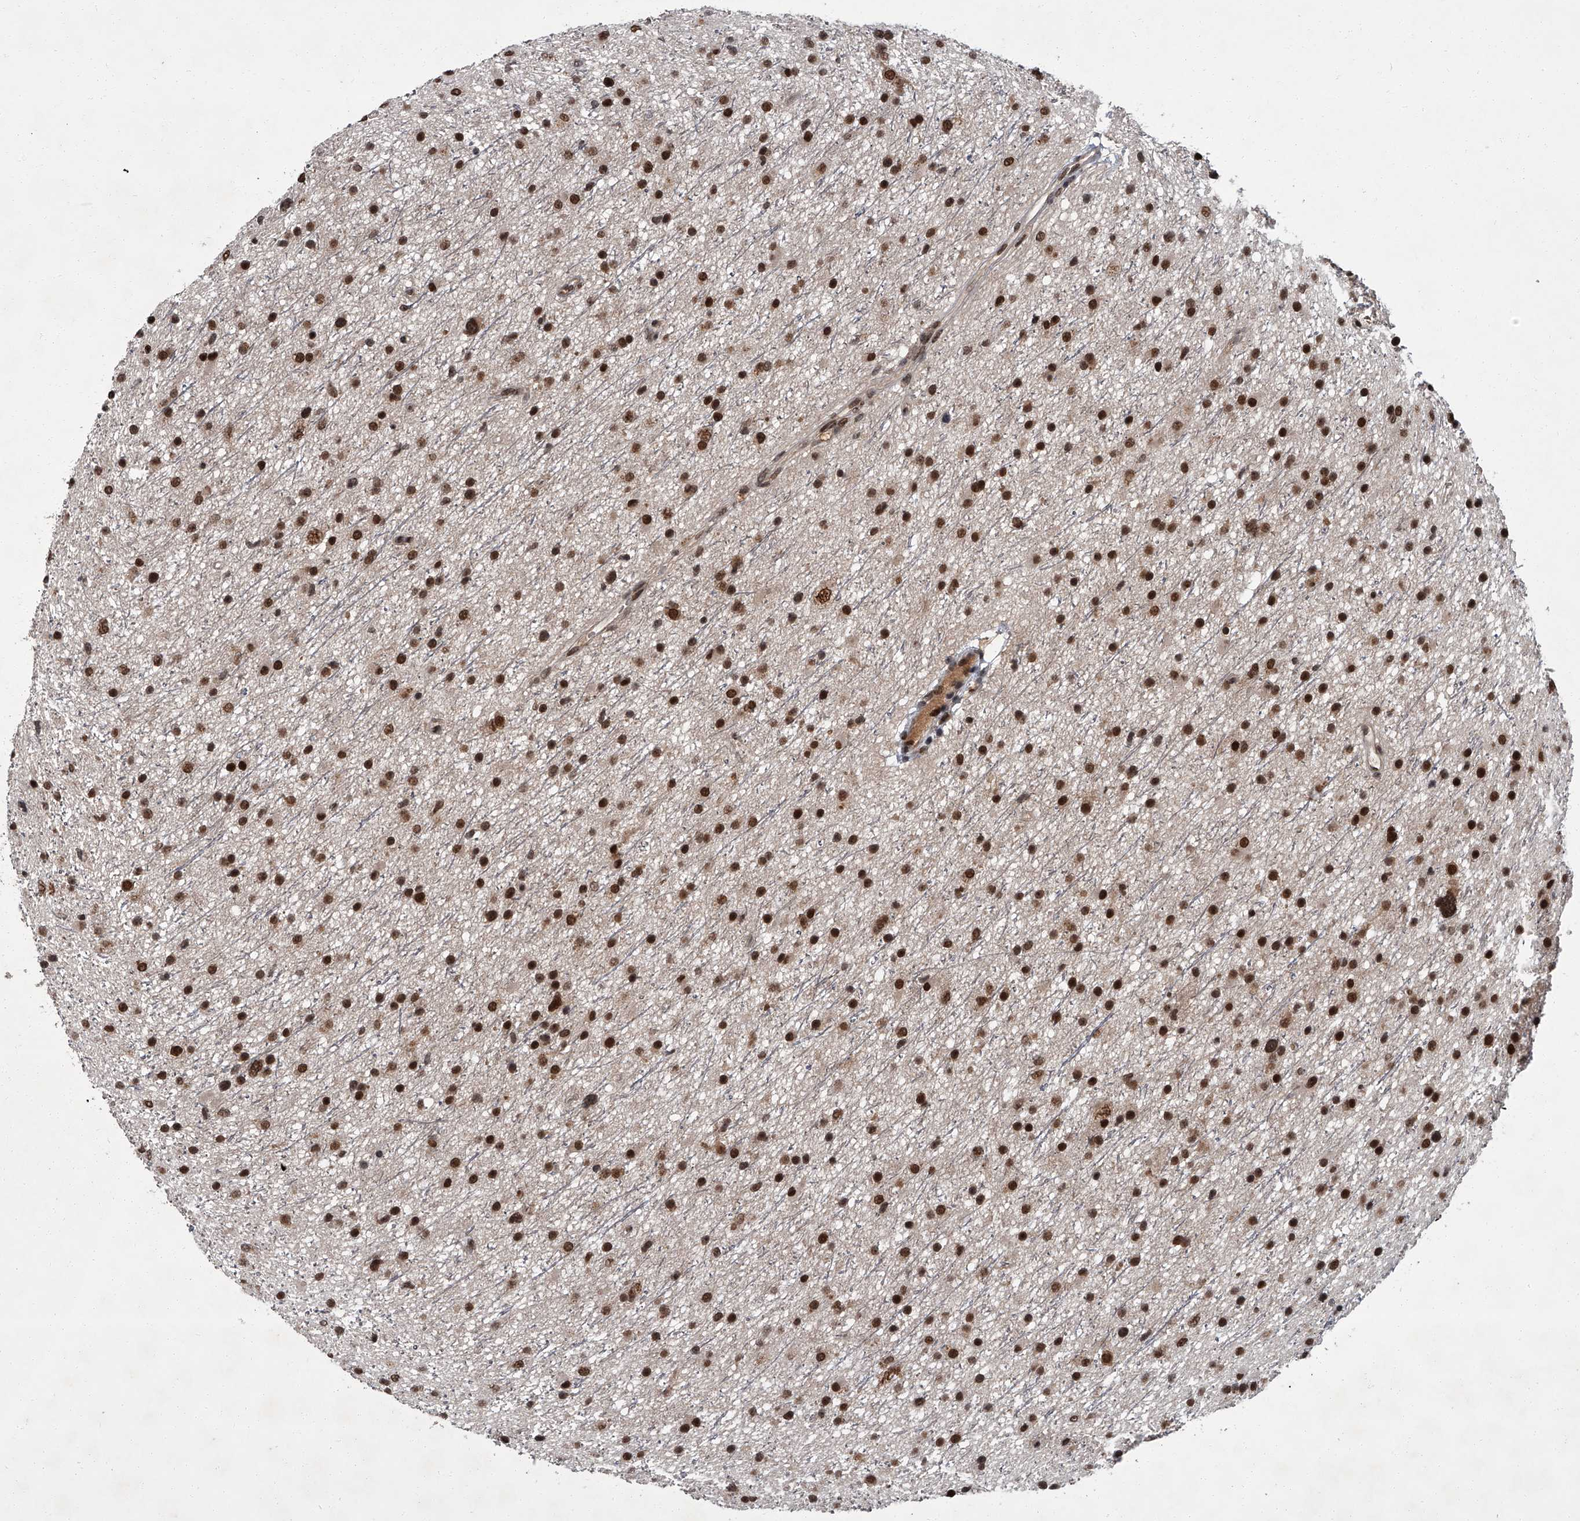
{"staining": {"intensity": "strong", "quantity": ">75%", "location": "nuclear"}, "tissue": "glioma", "cell_type": "Tumor cells", "image_type": "cancer", "snomed": [{"axis": "morphology", "description": "Glioma, malignant, Low grade"}, {"axis": "topography", "description": "Cerebral cortex"}], "caption": "Immunohistochemical staining of human glioma exhibits high levels of strong nuclear protein positivity in approximately >75% of tumor cells. The protein is shown in brown color, while the nuclei are stained blue.", "gene": "ZNF518B", "patient": {"sex": "female", "age": 39}}